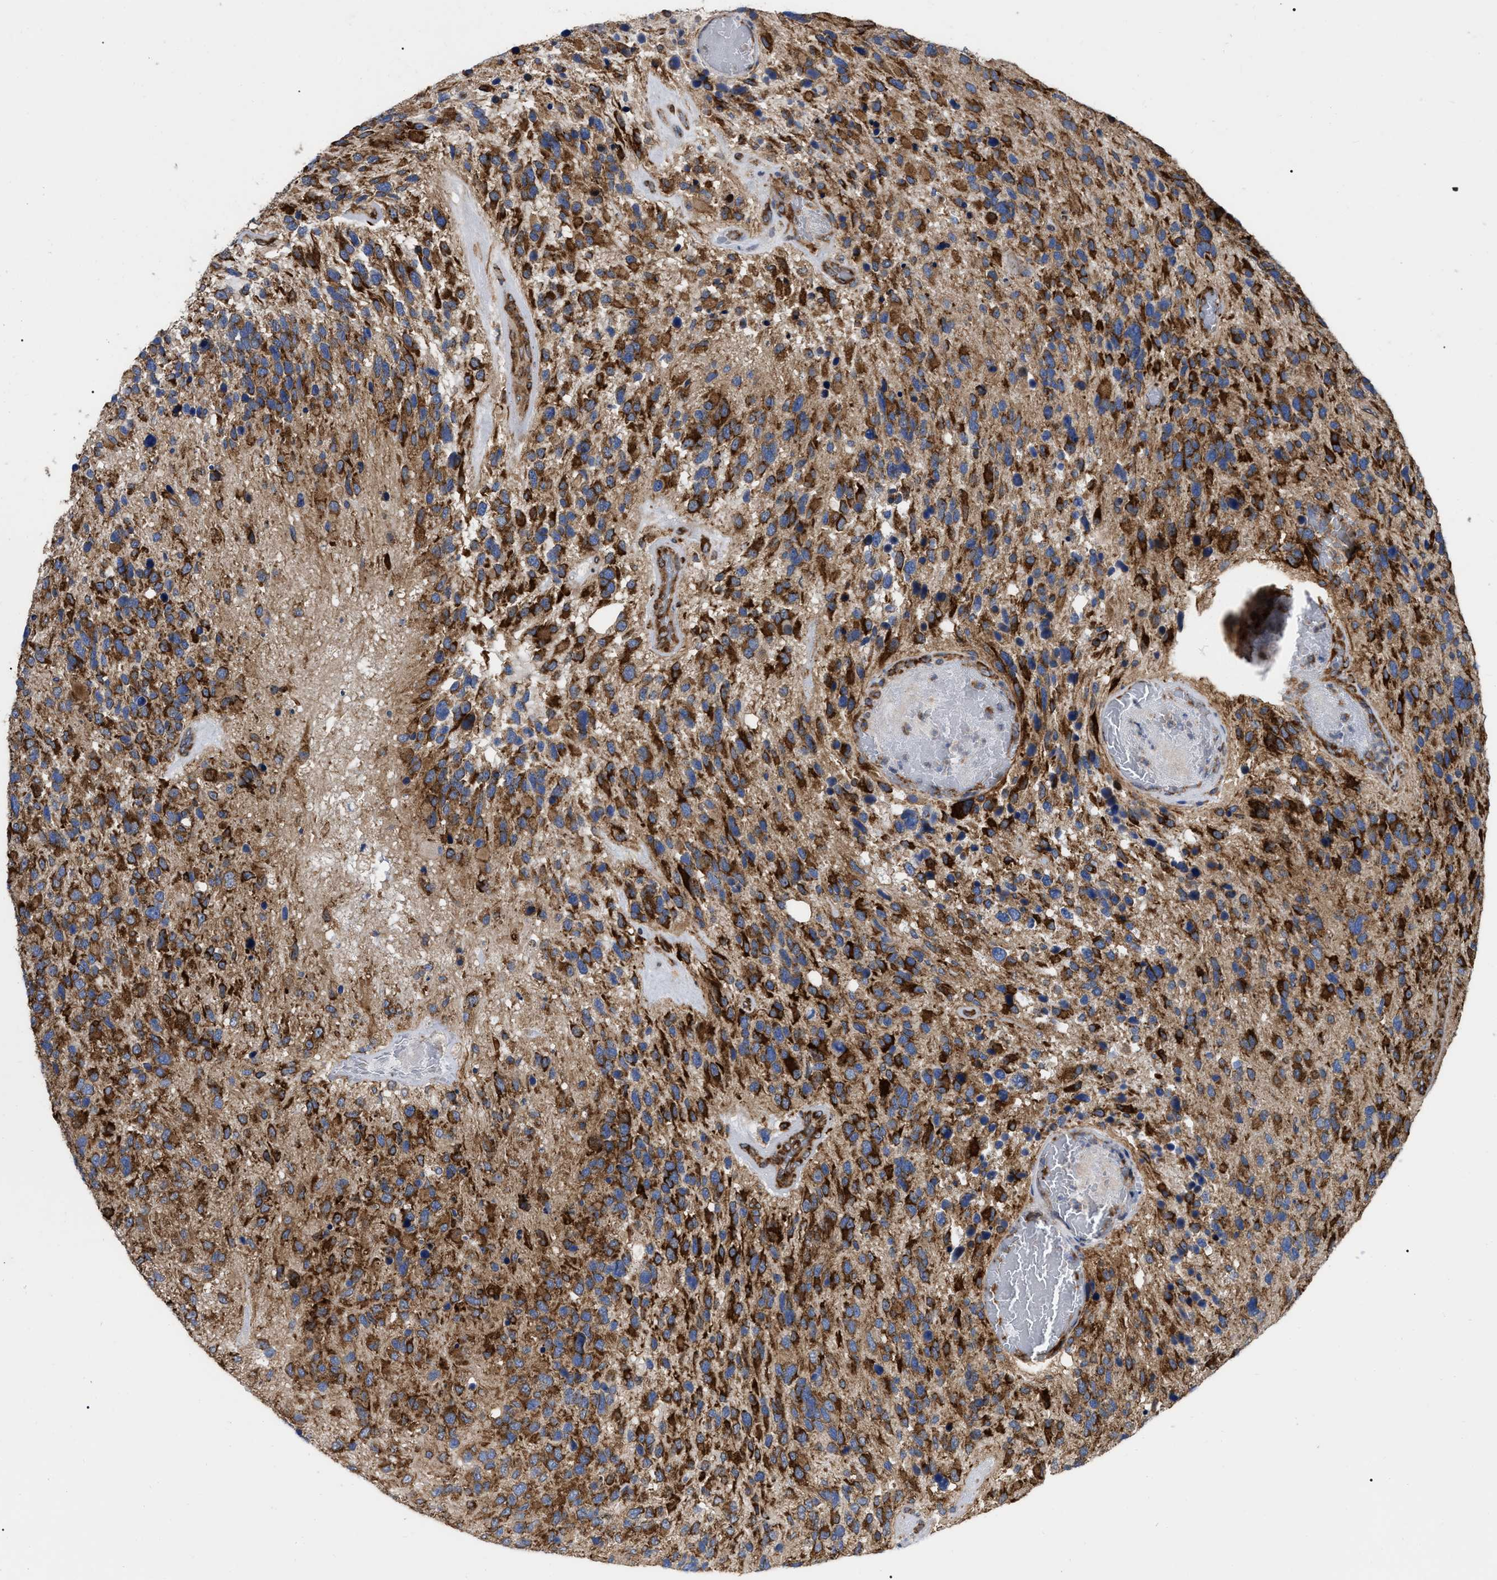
{"staining": {"intensity": "strong", "quantity": ">75%", "location": "cytoplasmic/membranous"}, "tissue": "glioma", "cell_type": "Tumor cells", "image_type": "cancer", "snomed": [{"axis": "morphology", "description": "Glioma, malignant, High grade"}, {"axis": "topography", "description": "Brain"}], "caption": "Protein expression by IHC shows strong cytoplasmic/membranous staining in about >75% of tumor cells in glioma. The protein of interest is stained brown, and the nuclei are stained in blue (DAB IHC with brightfield microscopy, high magnification).", "gene": "FAM120A", "patient": {"sex": "female", "age": 58}}